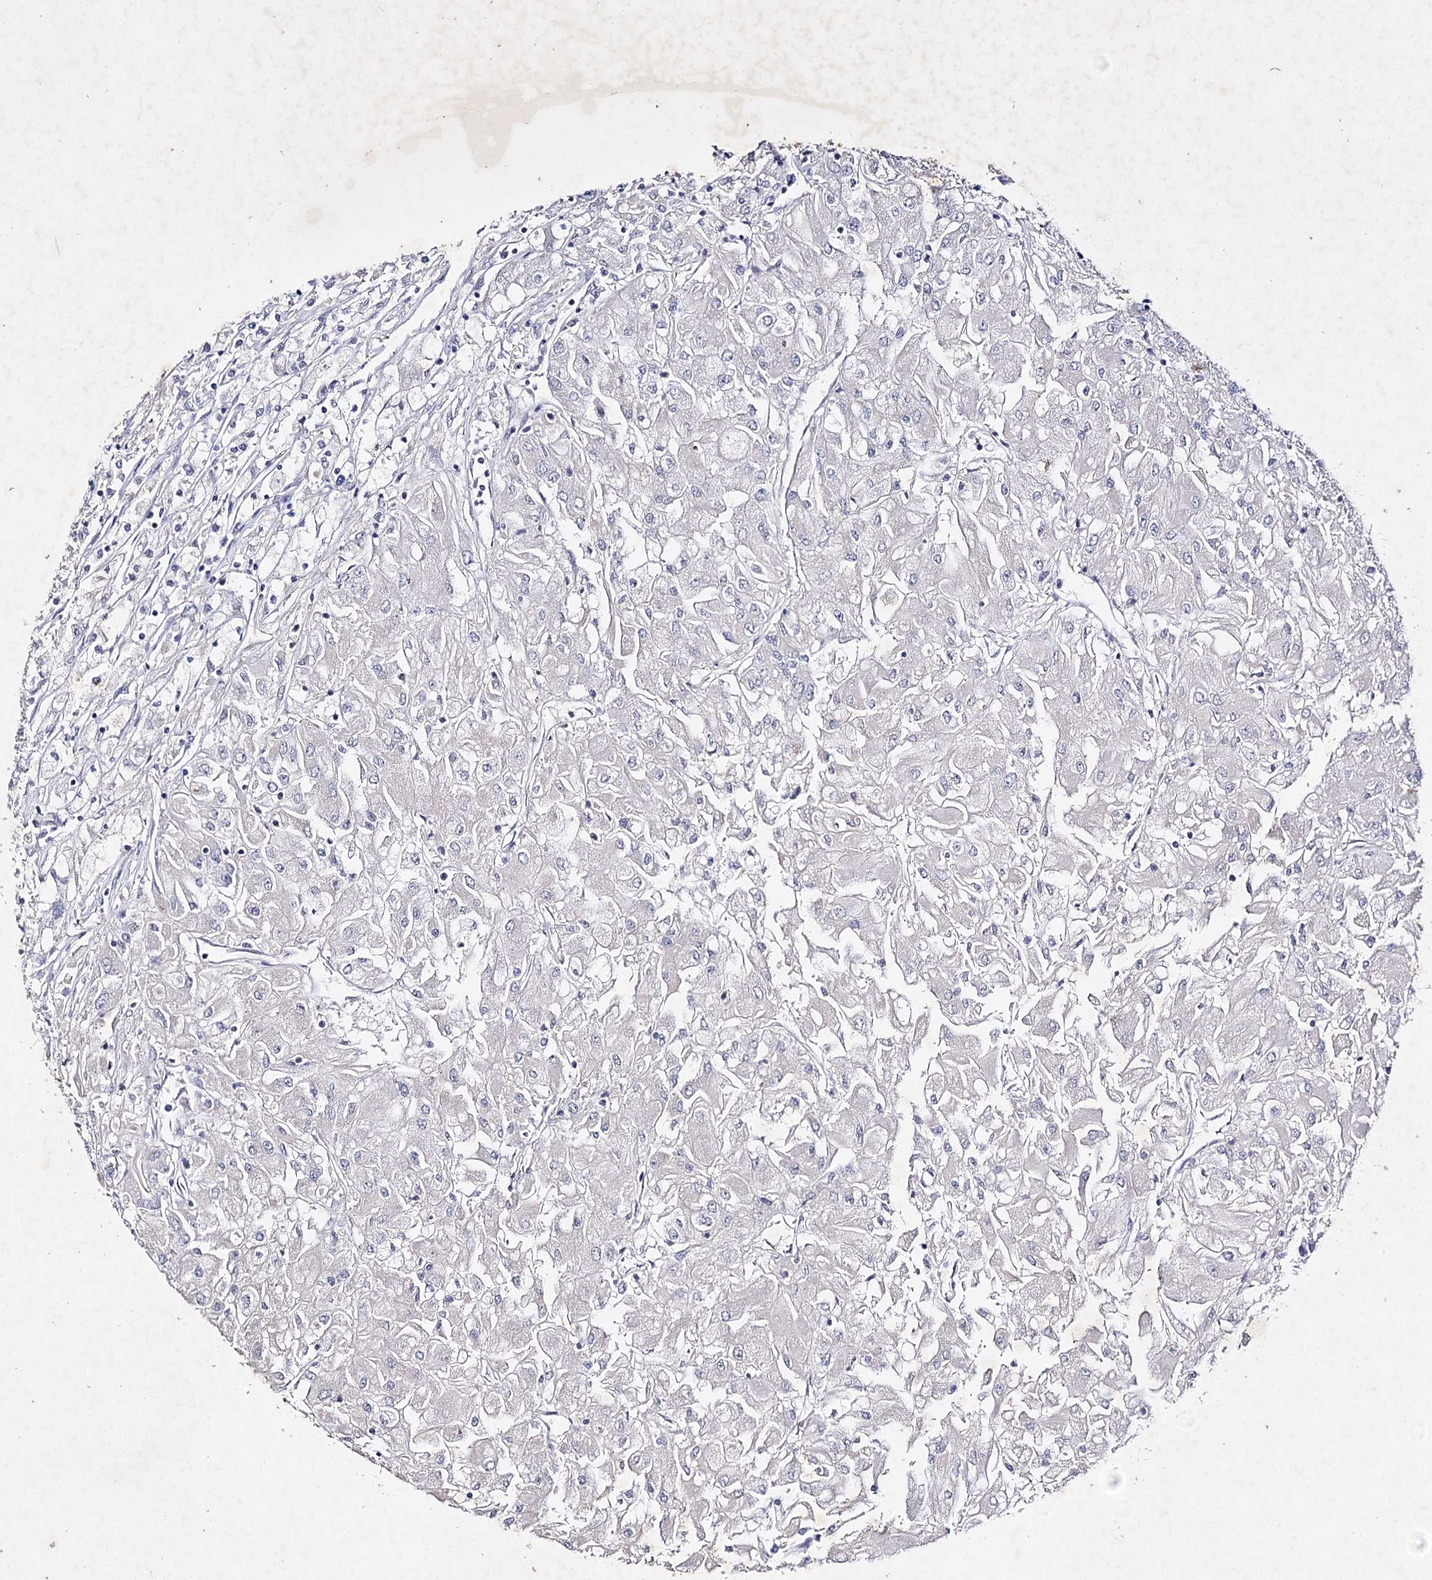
{"staining": {"intensity": "negative", "quantity": "none", "location": "none"}, "tissue": "renal cancer", "cell_type": "Tumor cells", "image_type": "cancer", "snomed": [{"axis": "morphology", "description": "Adenocarcinoma, NOS"}, {"axis": "topography", "description": "Kidney"}], "caption": "Renal adenocarcinoma was stained to show a protein in brown. There is no significant expression in tumor cells. The staining was performed using DAB to visualize the protein expression in brown, while the nuclei were stained in blue with hematoxylin (Magnification: 20x).", "gene": "COX15", "patient": {"sex": "male", "age": 80}}